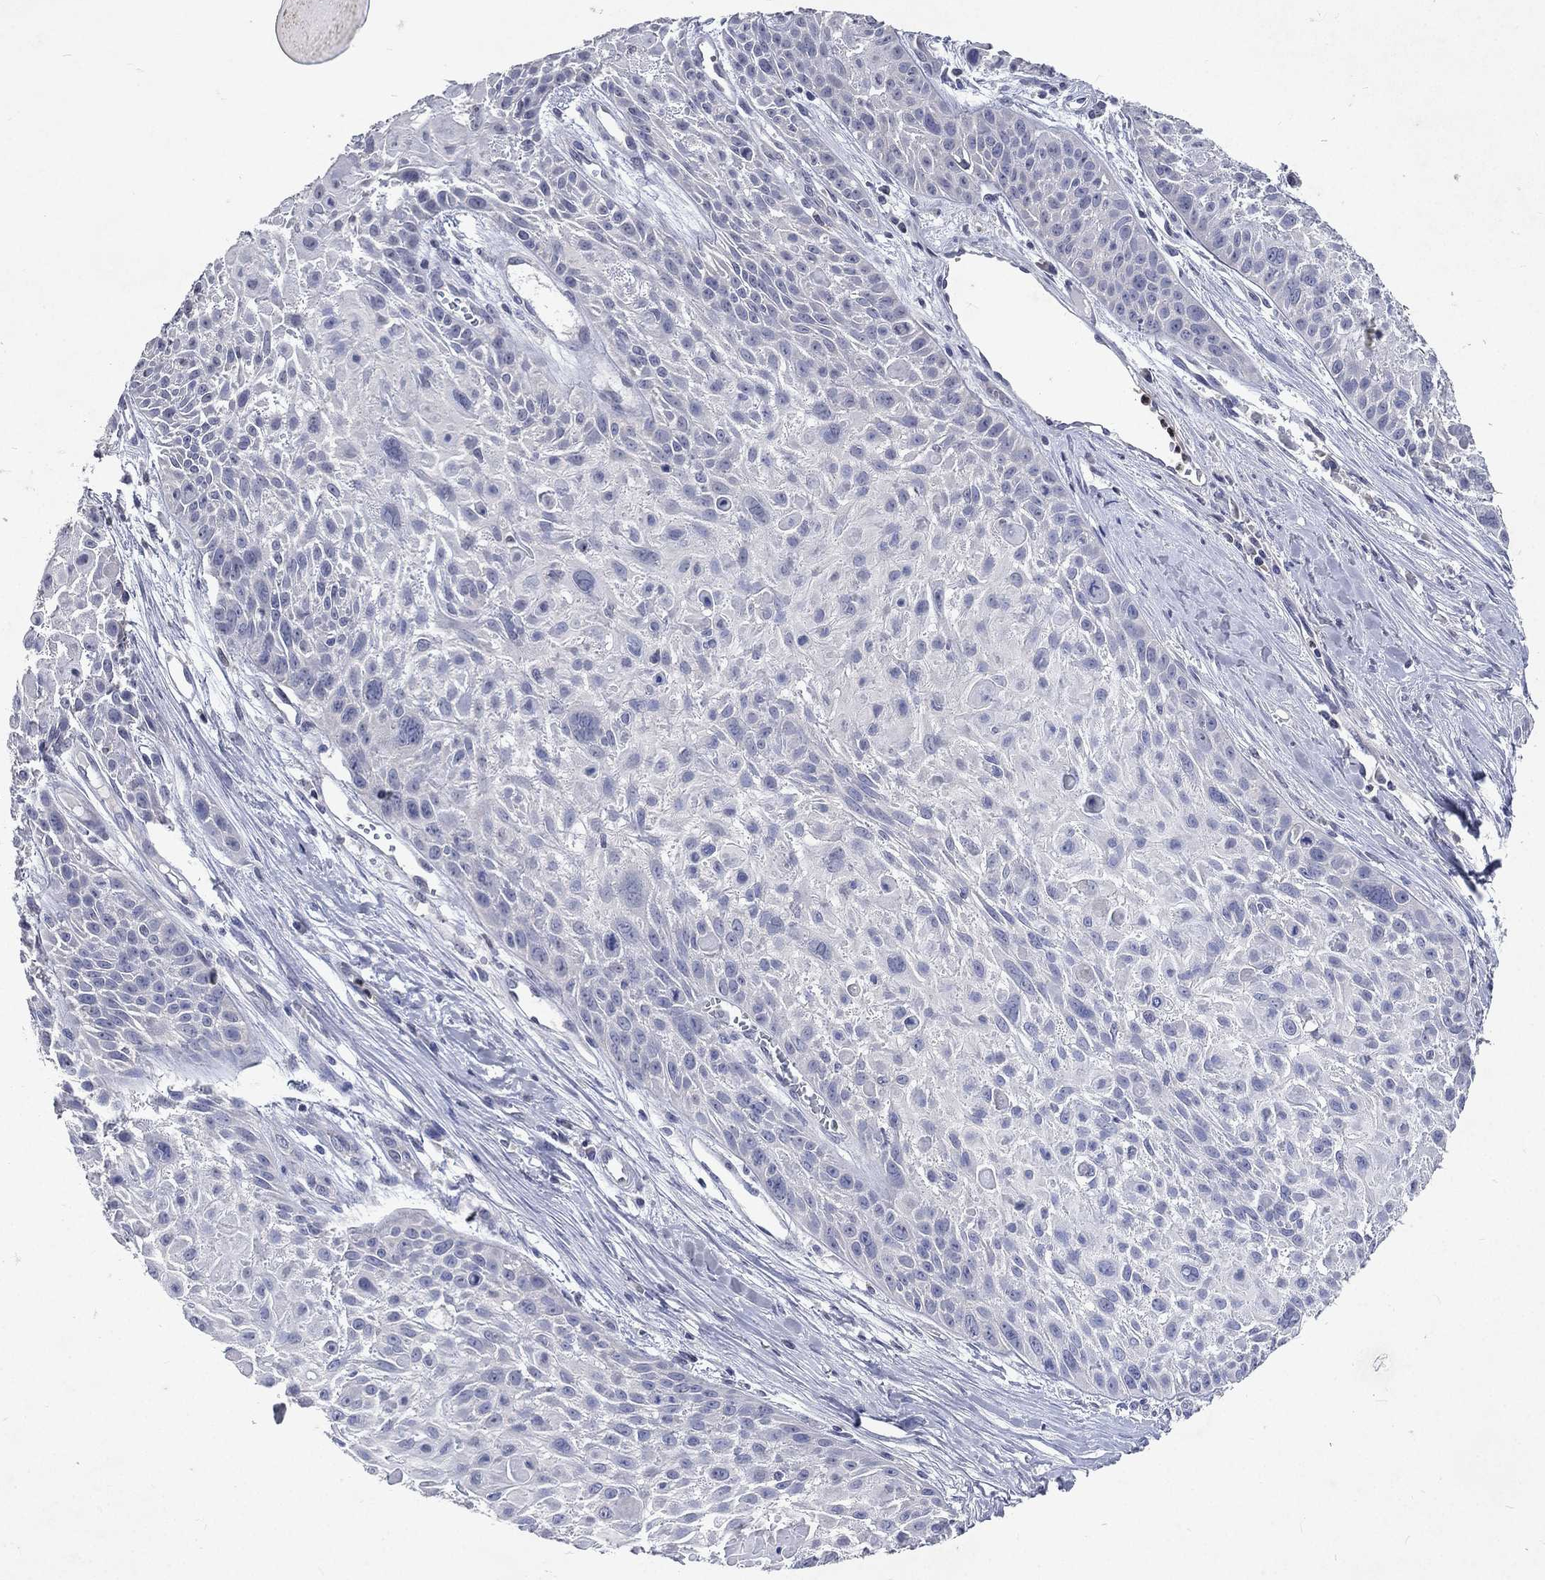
{"staining": {"intensity": "negative", "quantity": "none", "location": "none"}, "tissue": "skin cancer", "cell_type": "Tumor cells", "image_type": "cancer", "snomed": [{"axis": "morphology", "description": "Squamous cell carcinoma, NOS"}, {"axis": "topography", "description": "Skin"}, {"axis": "topography", "description": "Anal"}], "caption": "Immunohistochemistry (IHC) image of neoplastic tissue: human skin squamous cell carcinoma stained with DAB reveals no significant protein expression in tumor cells.", "gene": "SLC34A2", "patient": {"sex": "female", "age": 75}}